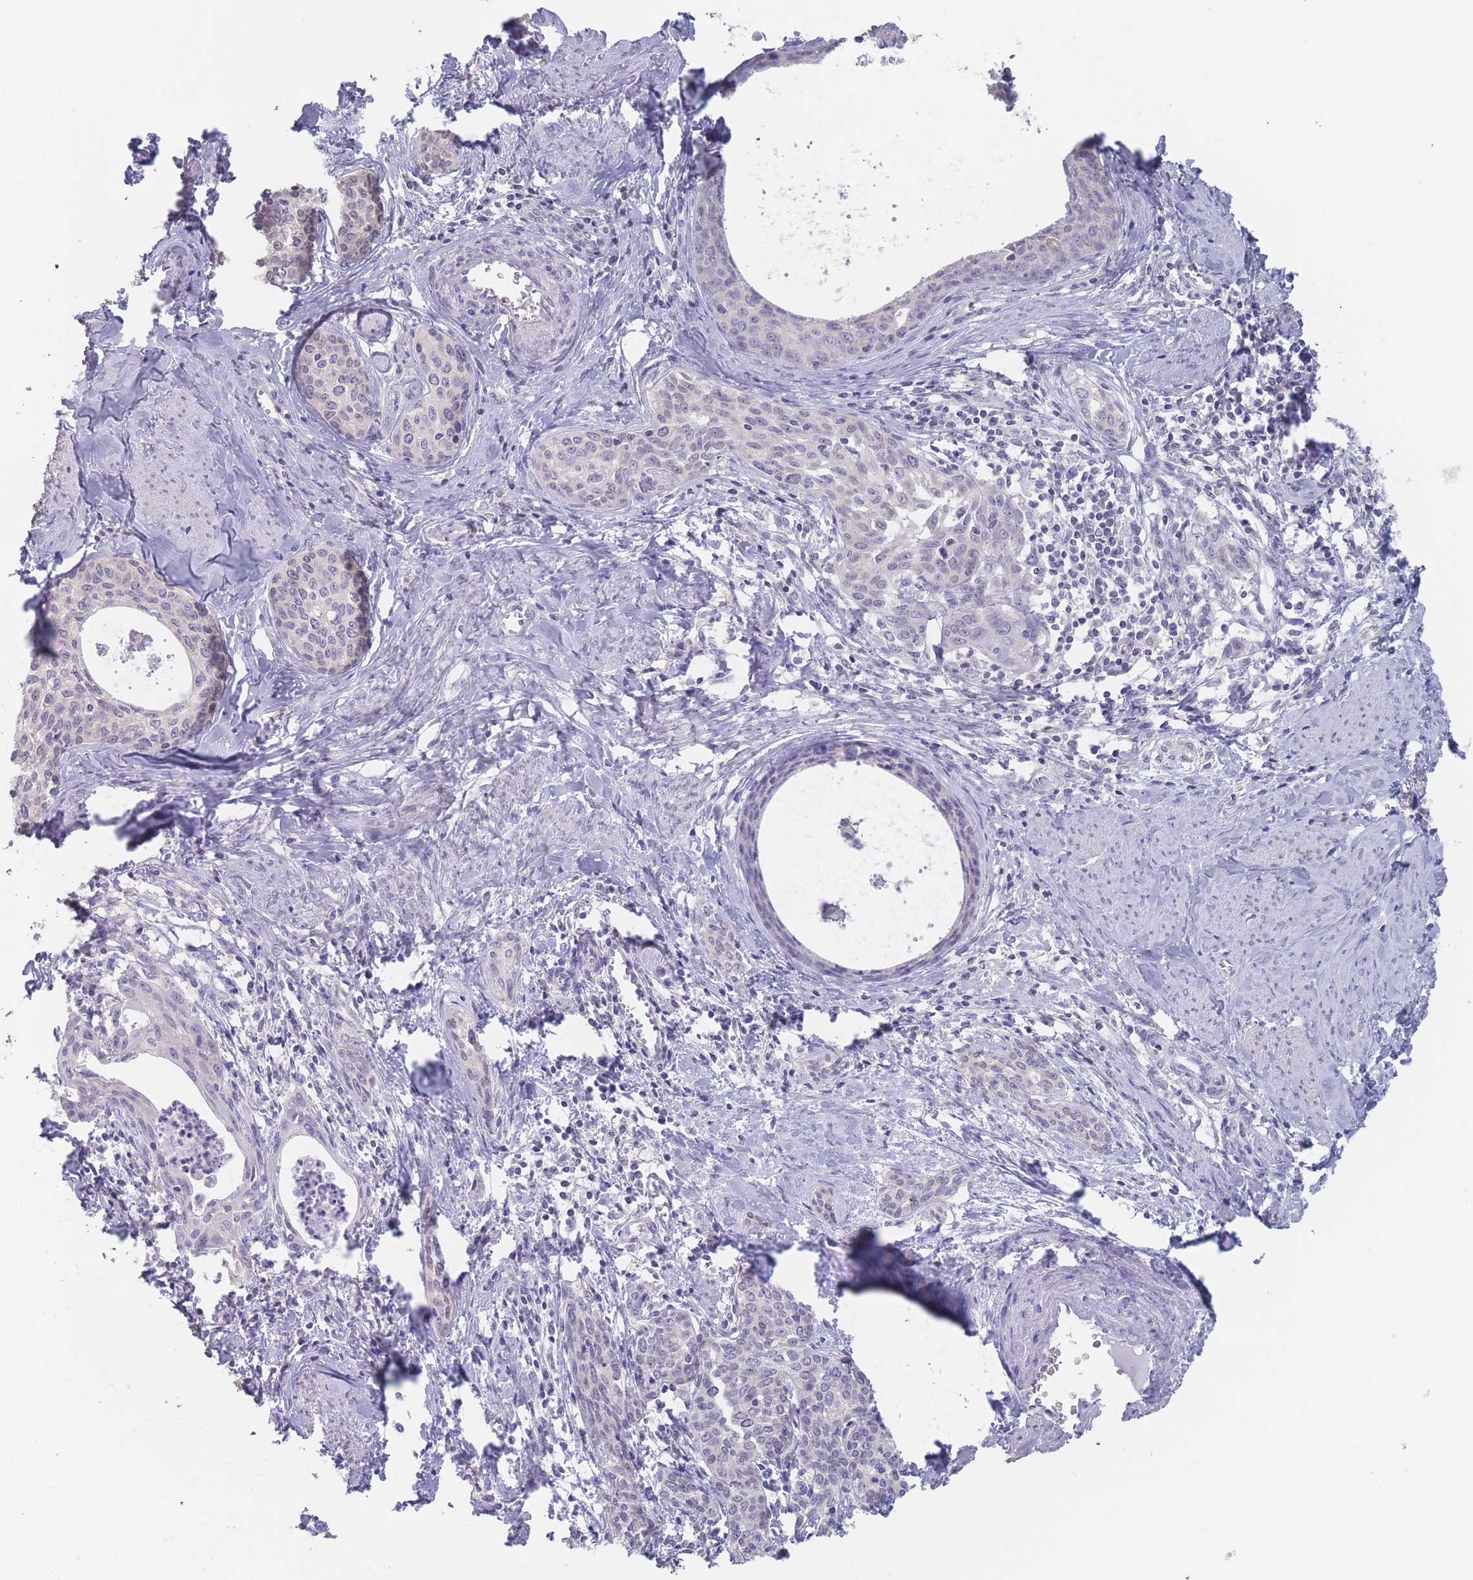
{"staining": {"intensity": "negative", "quantity": "none", "location": "none"}, "tissue": "cervical cancer", "cell_type": "Tumor cells", "image_type": "cancer", "snomed": [{"axis": "morphology", "description": "Squamous cell carcinoma, NOS"}, {"axis": "morphology", "description": "Adenocarcinoma, NOS"}, {"axis": "topography", "description": "Cervix"}], "caption": "IHC photomicrograph of cervical cancer (adenocarcinoma) stained for a protein (brown), which shows no expression in tumor cells.", "gene": "CYP51A1", "patient": {"sex": "female", "age": 52}}